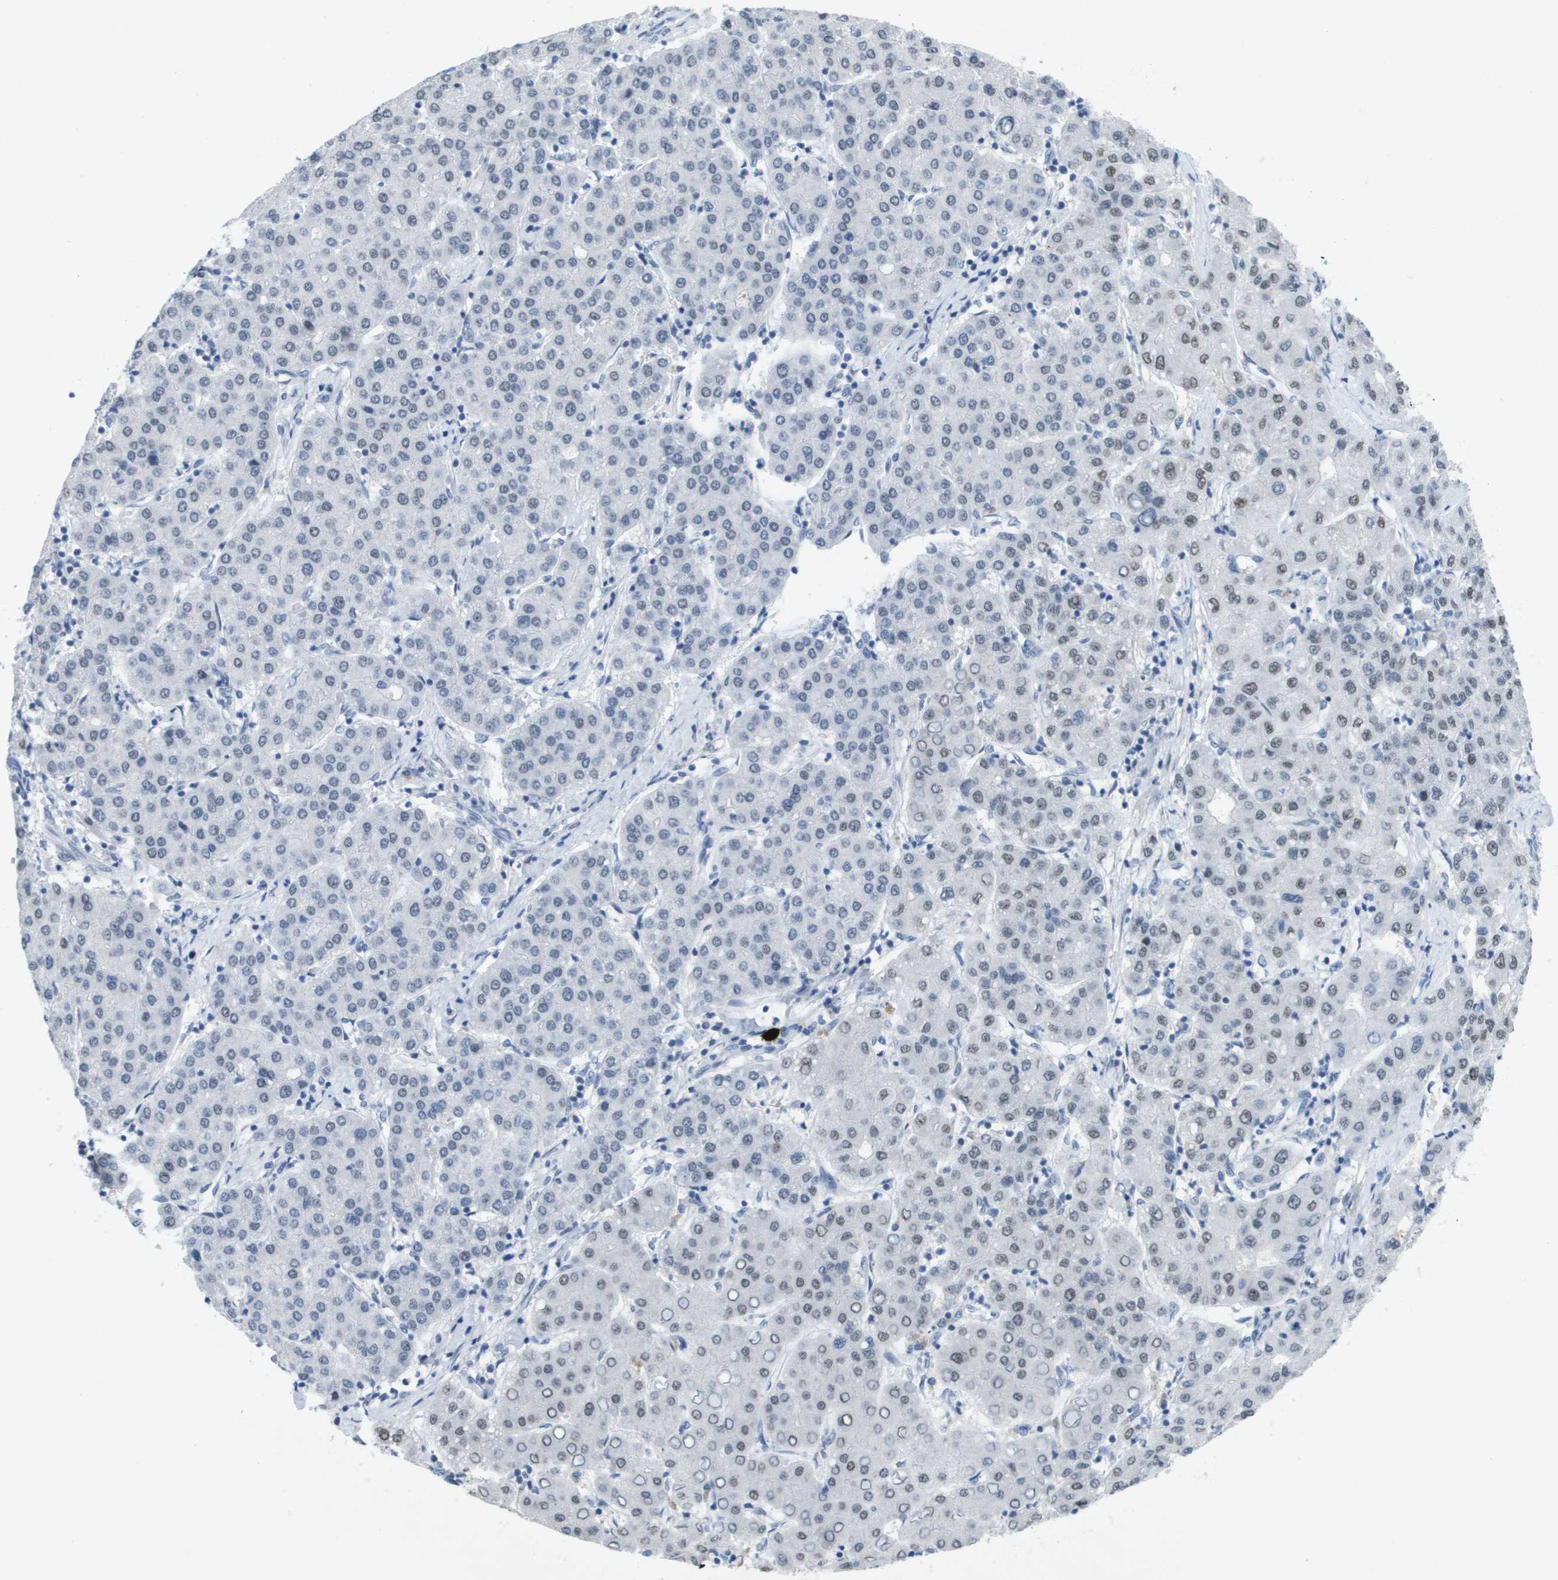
{"staining": {"intensity": "moderate", "quantity": "<25%", "location": "nuclear"}, "tissue": "liver cancer", "cell_type": "Tumor cells", "image_type": "cancer", "snomed": [{"axis": "morphology", "description": "Carcinoma, Hepatocellular, NOS"}, {"axis": "topography", "description": "Liver"}], "caption": "Liver hepatocellular carcinoma stained with immunohistochemistry (IHC) demonstrates moderate nuclear expression in about <25% of tumor cells. Nuclei are stained in blue.", "gene": "TP53RK", "patient": {"sex": "male", "age": 65}}